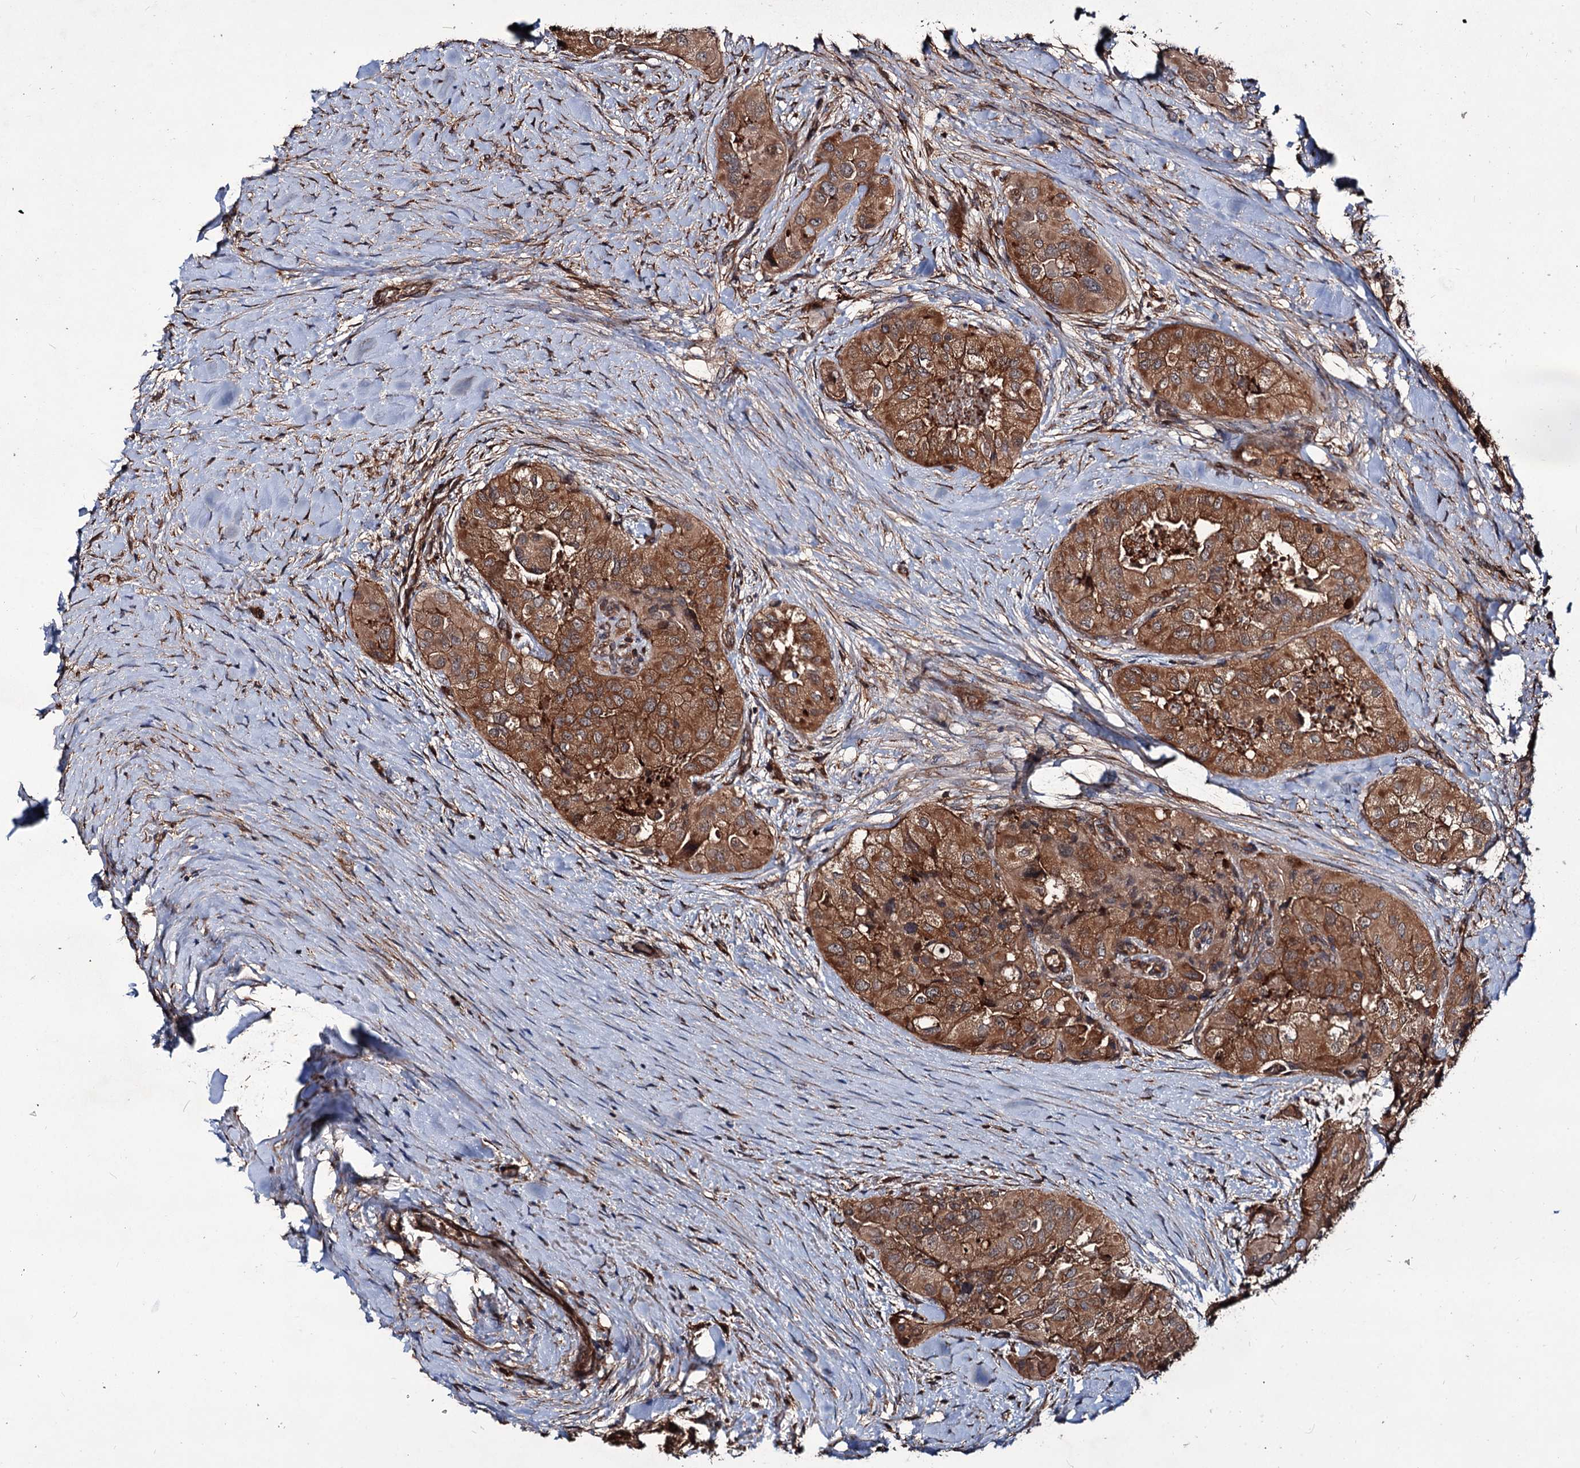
{"staining": {"intensity": "strong", "quantity": ">75%", "location": "cytoplasmic/membranous"}, "tissue": "thyroid cancer", "cell_type": "Tumor cells", "image_type": "cancer", "snomed": [{"axis": "morphology", "description": "Papillary adenocarcinoma, NOS"}, {"axis": "topography", "description": "Thyroid gland"}], "caption": "This is an image of IHC staining of thyroid cancer, which shows strong positivity in the cytoplasmic/membranous of tumor cells.", "gene": "GRIP1", "patient": {"sex": "female", "age": 59}}